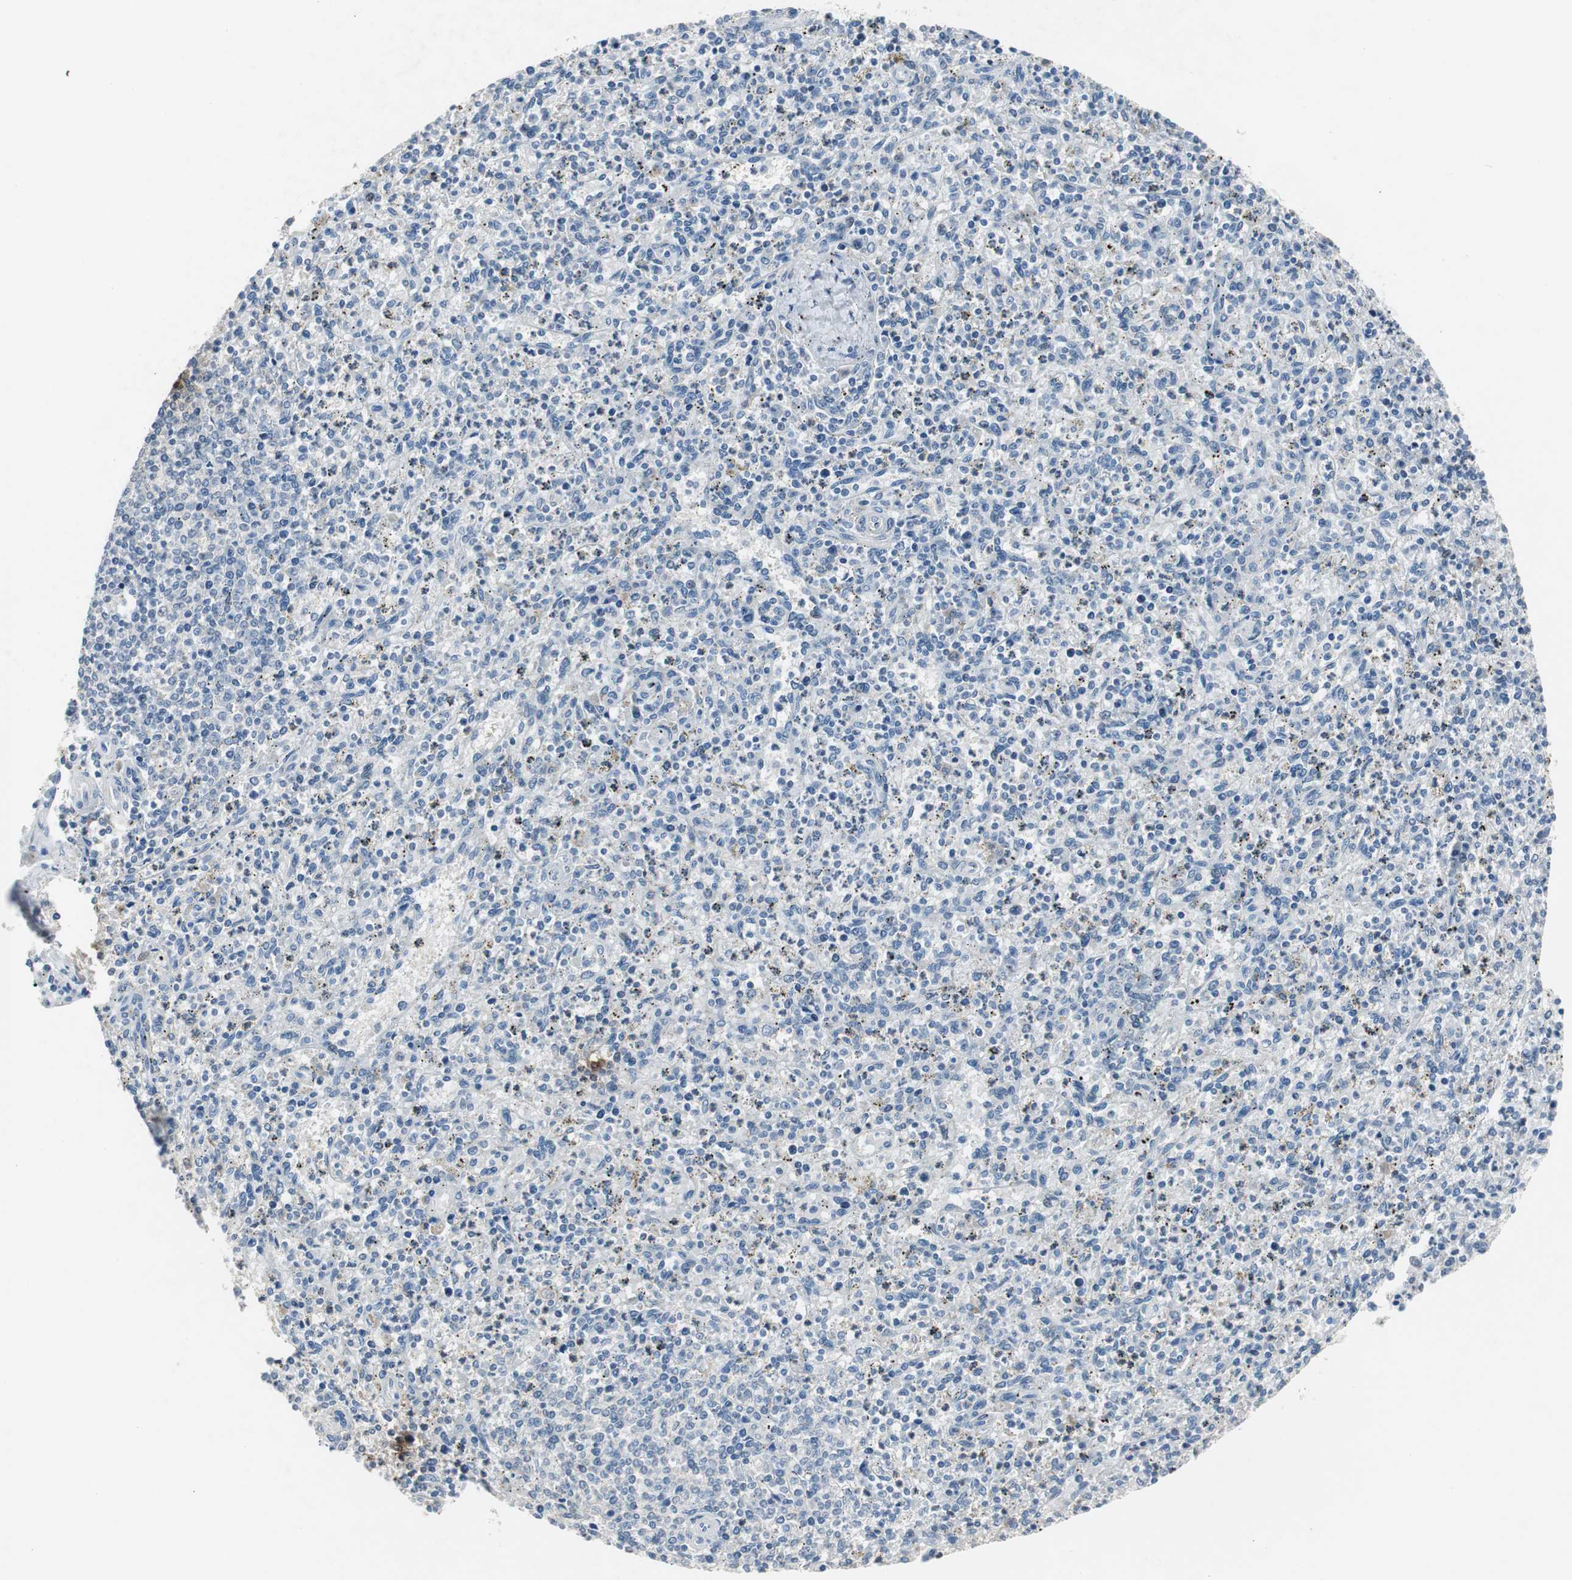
{"staining": {"intensity": "negative", "quantity": "none", "location": "none"}, "tissue": "spleen", "cell_type": "Cells in red pulp", "image_type": "normal", "snomed": [{"axis": "morphology", "description": "Normal tissue, NOS"}, {"axis": "topography", "description": "Spleen"}], "caption": "IHC histopathology image of benign spleen: spleen stained with DAB (3,3'-diaminobenzidine) shows no significant protein staining in cells in red pulp.", "gene": "TK1", "patient": {"sex": "male", "age": 72}}